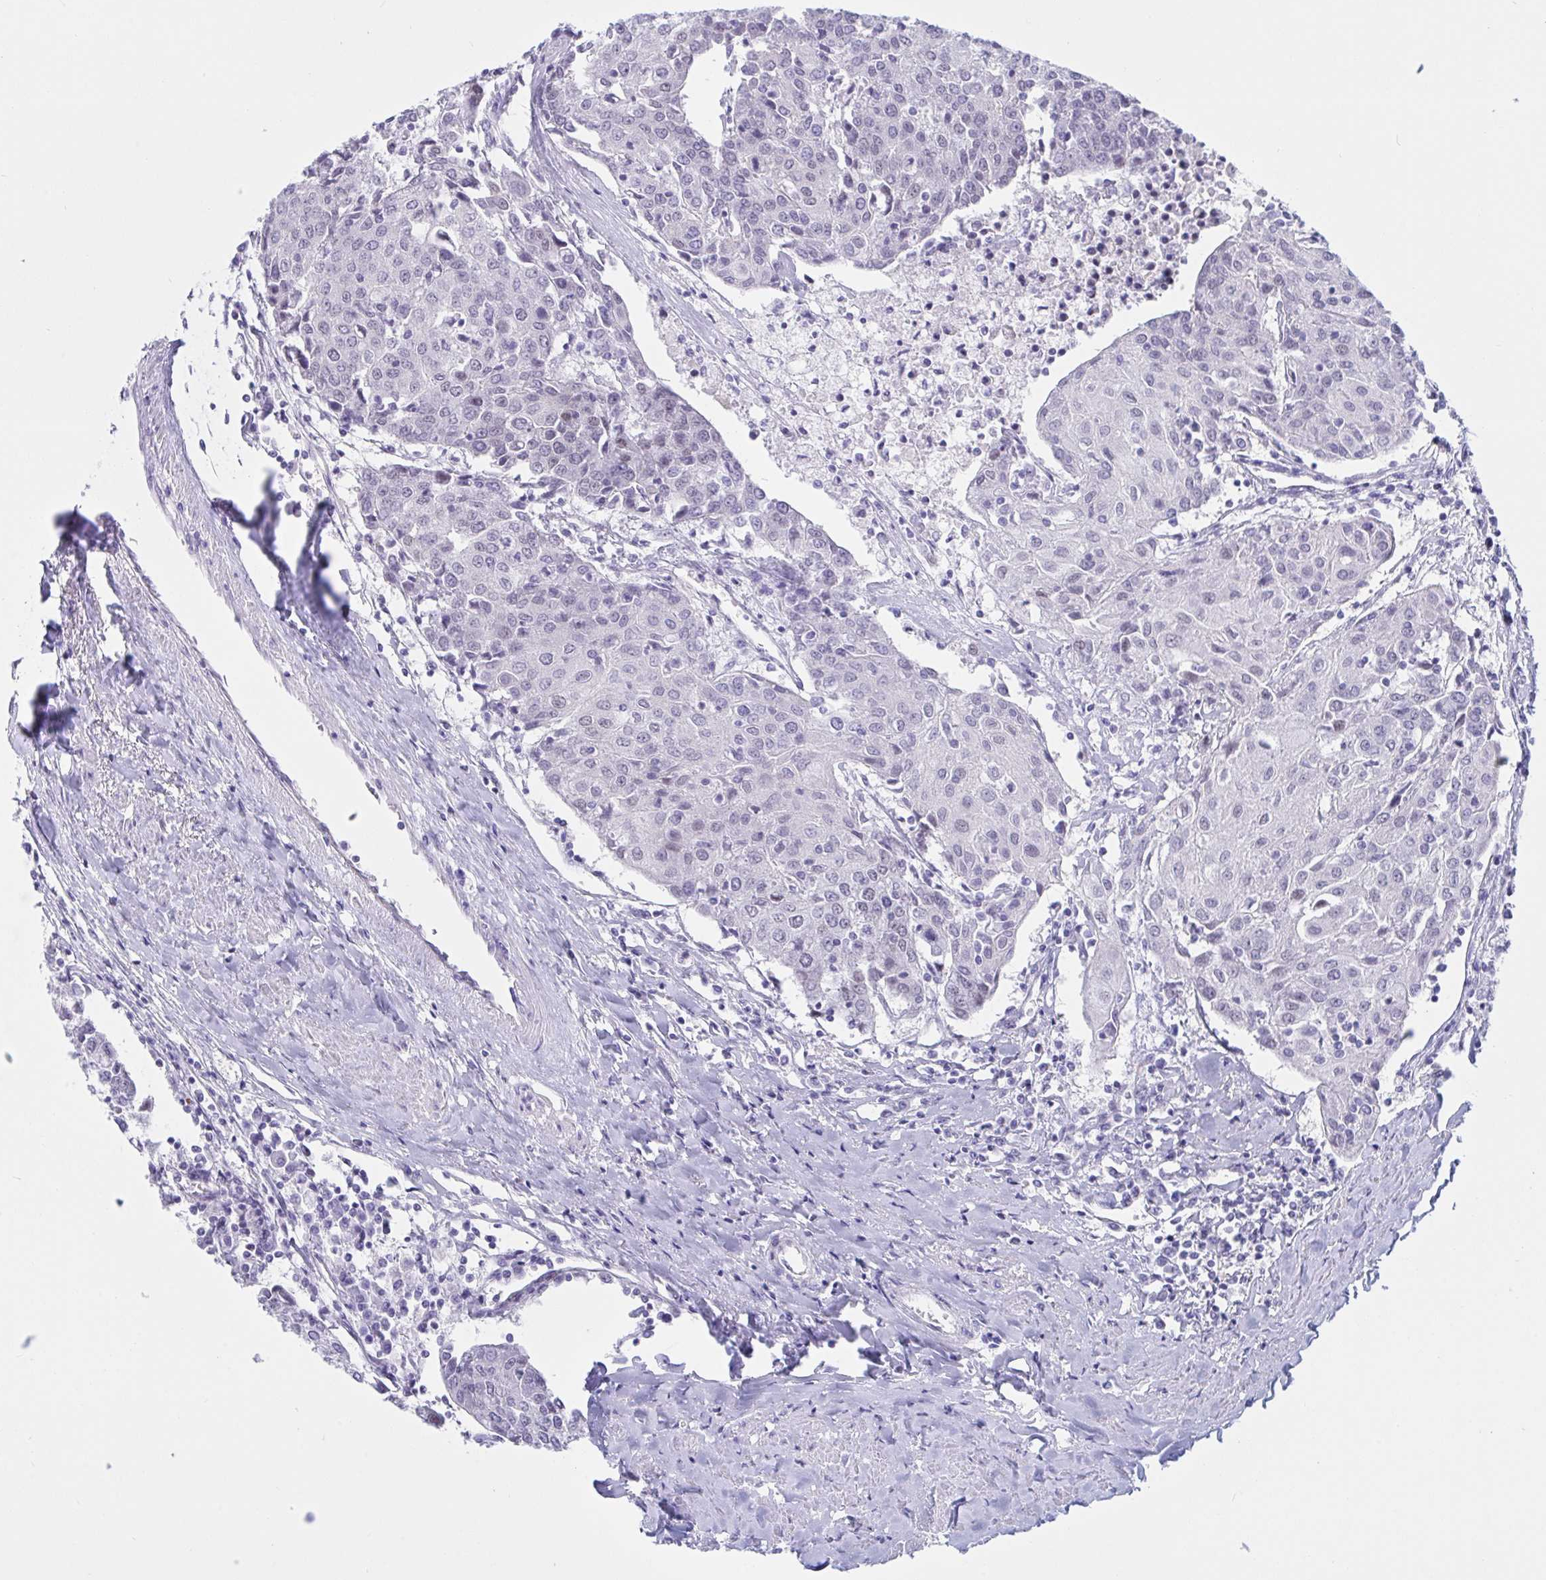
{"staining": {"intensity": "negative", "quantity": "none", "location": "none"}, "tissue": "urothelial cancer", "cell_type": "Tumor cells", "image_type": "cancer", "snomed": [{"axis": "morphology", "description": "Urothelial carcinoma, High grade"}, {"axis": "topography", "description": "Urinary bladder"}], "caption": "High-grade urothelial carcinoma stained for a protein using immunohistochemistry displays no expression tumor cells.", "gene": "IKZF2", "patient": {"sex": "female", "age": 85}}